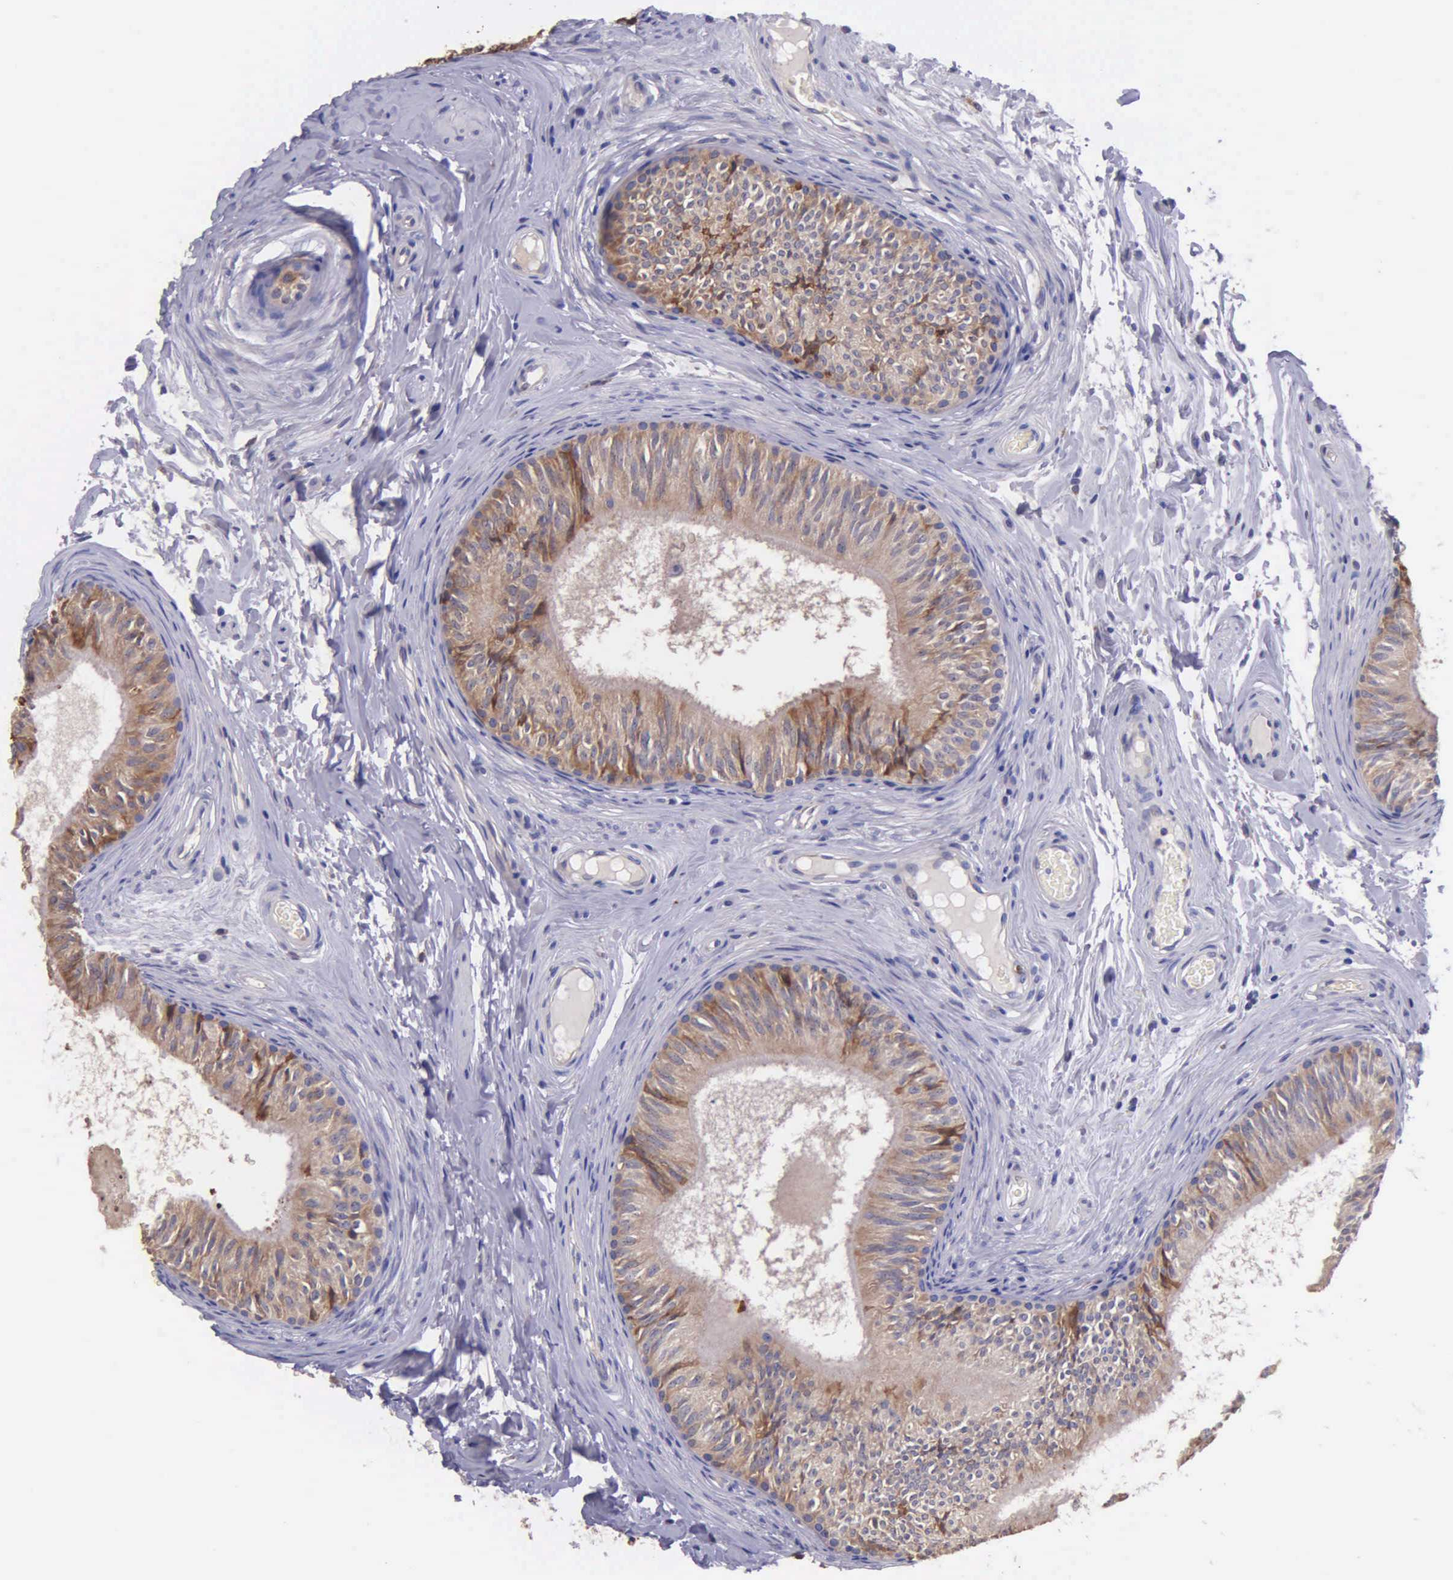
{"staining": {"intensity": "moderate", "quantity": ">75%", "location": "cytoplasmic/membranous"}, "tissue": "epididymis", "cell_type": "Glandular cells", "image_type": "normal", "snomed": [{"axis": "morphology", "description": "Normal tissue, NOS"}, {"axis": "topography", "description": "Epididymis"}], "caption": "Normal epididymis demonstrates moderate cytoplasmic/membranous staining in about >75% of glandular cells Immunohistochemistry (ihc) stains the protein in brown and the nuclei are stained blue..", "gene": "ZC3H12B", "patient": {"sex": "male", "age": 23}}